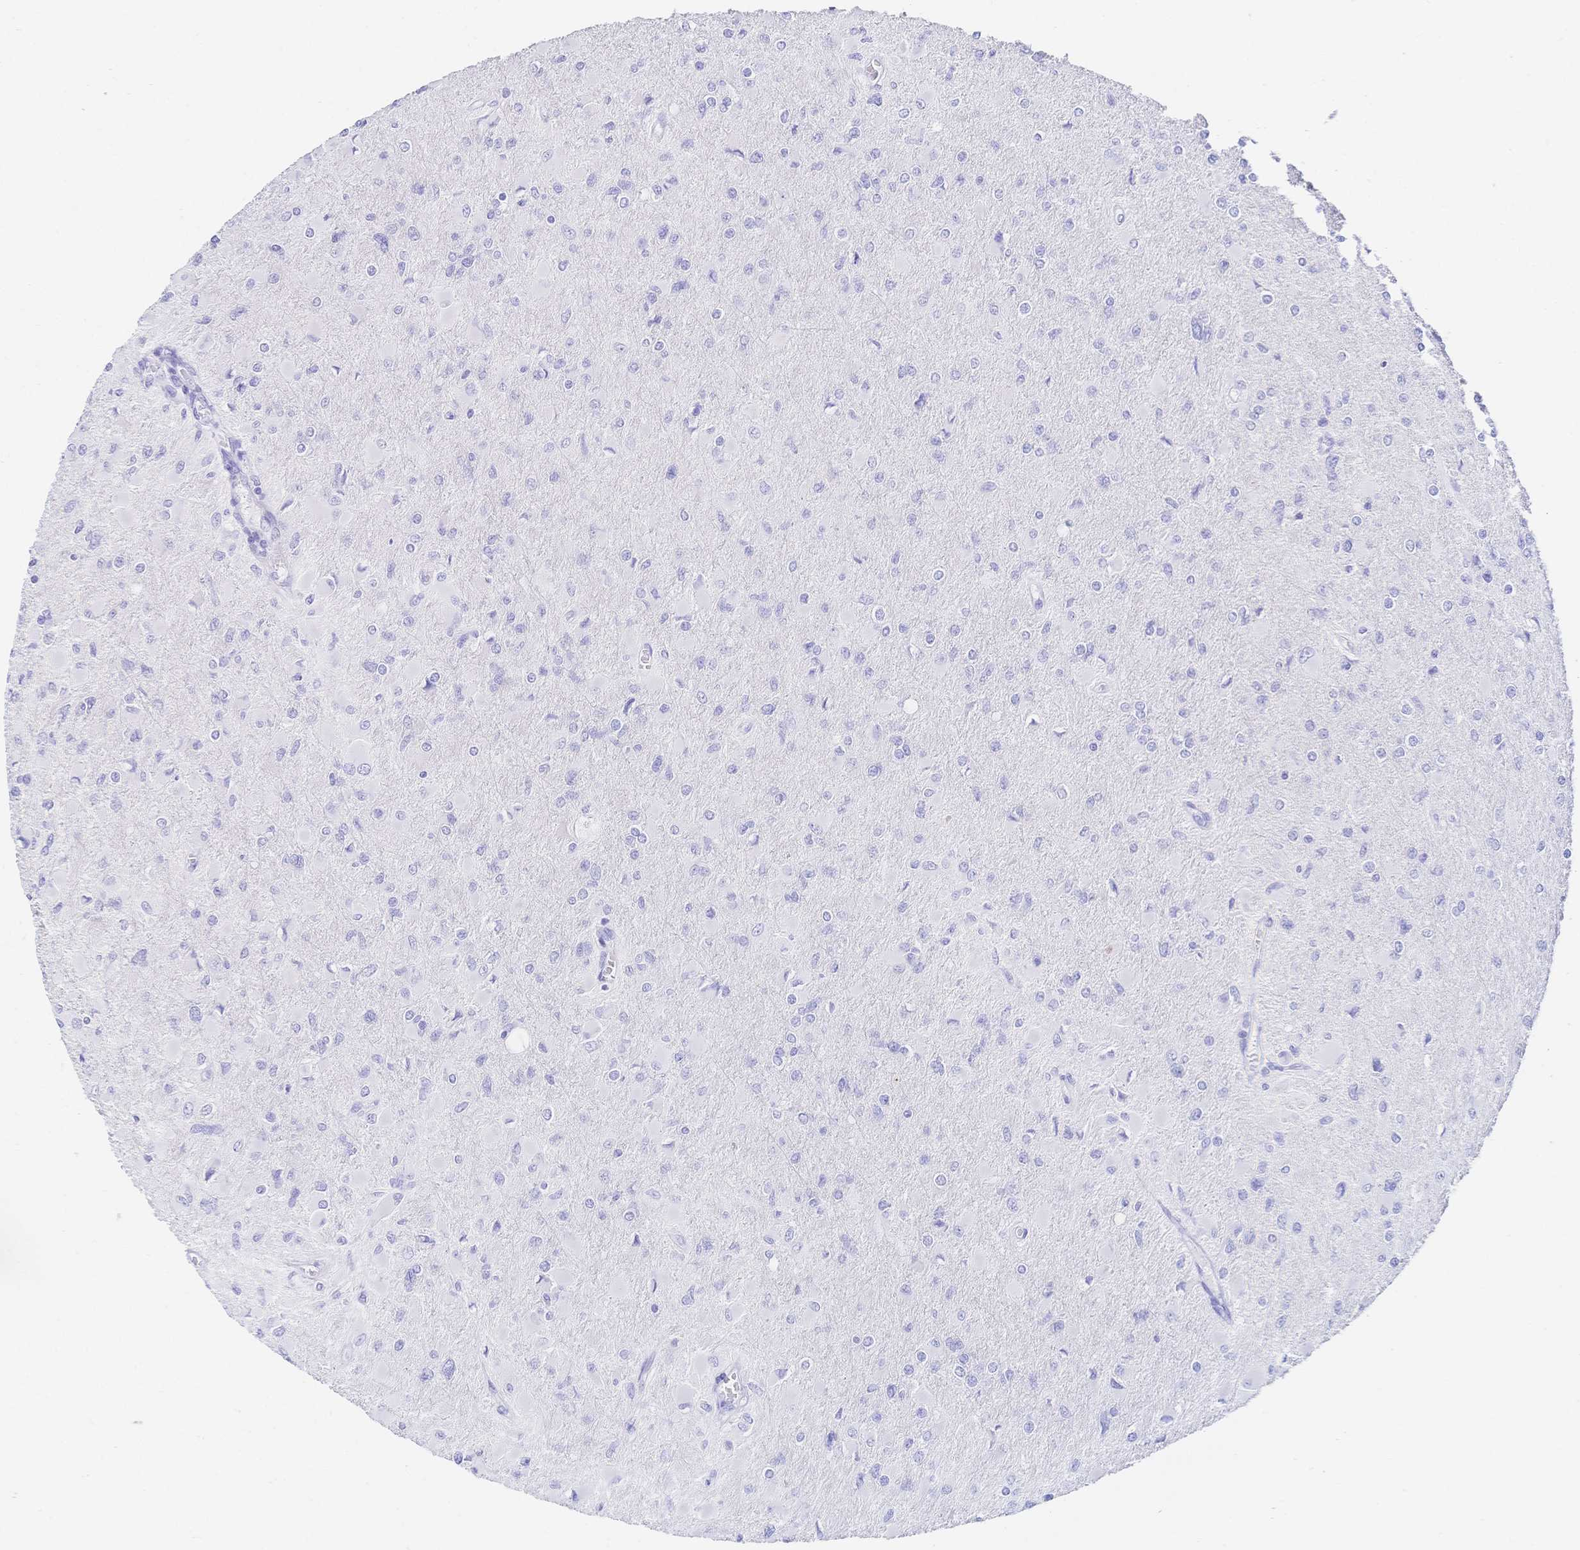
{"staining": {"intensity": "negative", "quantity": "none", "location": "none"}, "tissue": "glioma", "cell_type": "Tumor cells", "image_type": "cancer", "snomed": [{"axis": "morphology", "description": "Glioma, malignant, High grade"}, {"axis": "topography", "description": "Cerebral cortex"}], "caption": "Immunohistochemistry of human malignant glioma (high-grade) exhibits no expression in tumor cells.", "gene": "RRM1", "patient": {"sex": "female", "age": 36}}